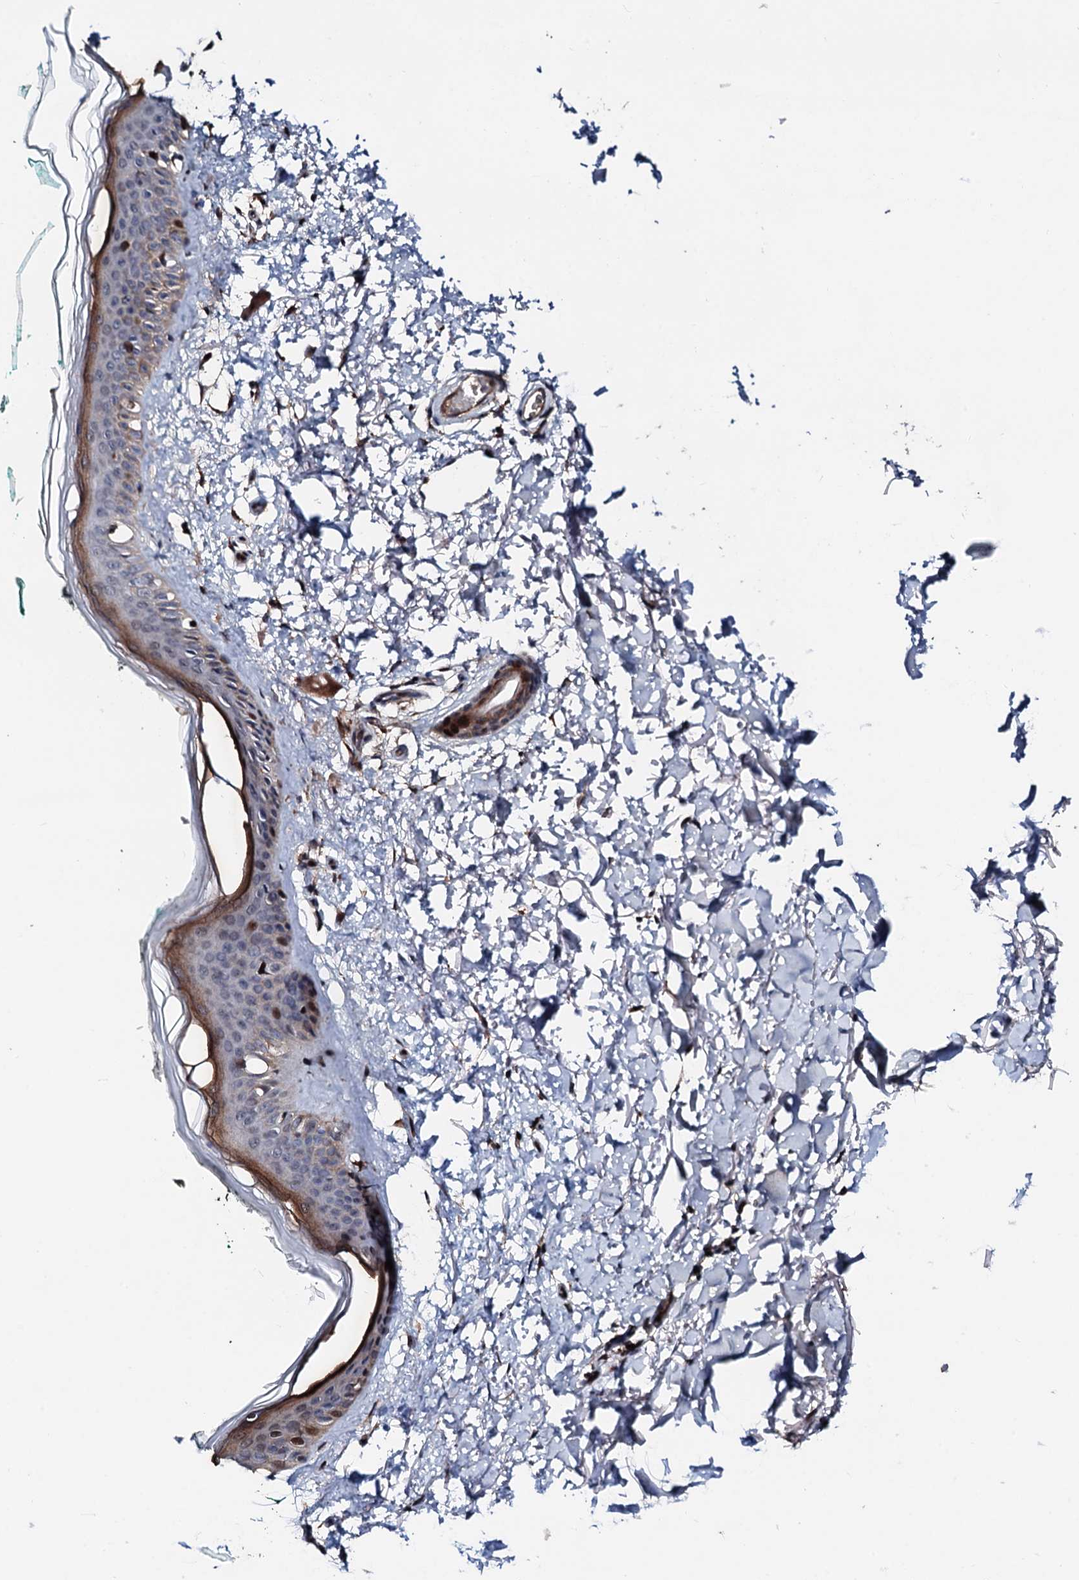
{"staining": {"intensity": "moderate", "quantity": ">75%", "location": "cytoplasmic/membranous"}, "tissue": "skin", "cell_type": "Fibroblasts", "image_type": "normal", "snomed": [{"axis": "morphology", "description": "Normal tissue, NOS"}, {"axis": "topography", "description": "Skin"}], "caption": "Protein expression analysis of normal human skin reveals moderate cytoplasmic/membranous positivity in about >75% of fibroblasts.", "gene": "KIF18A", "patient": {"sex": "male", "age": 62}}